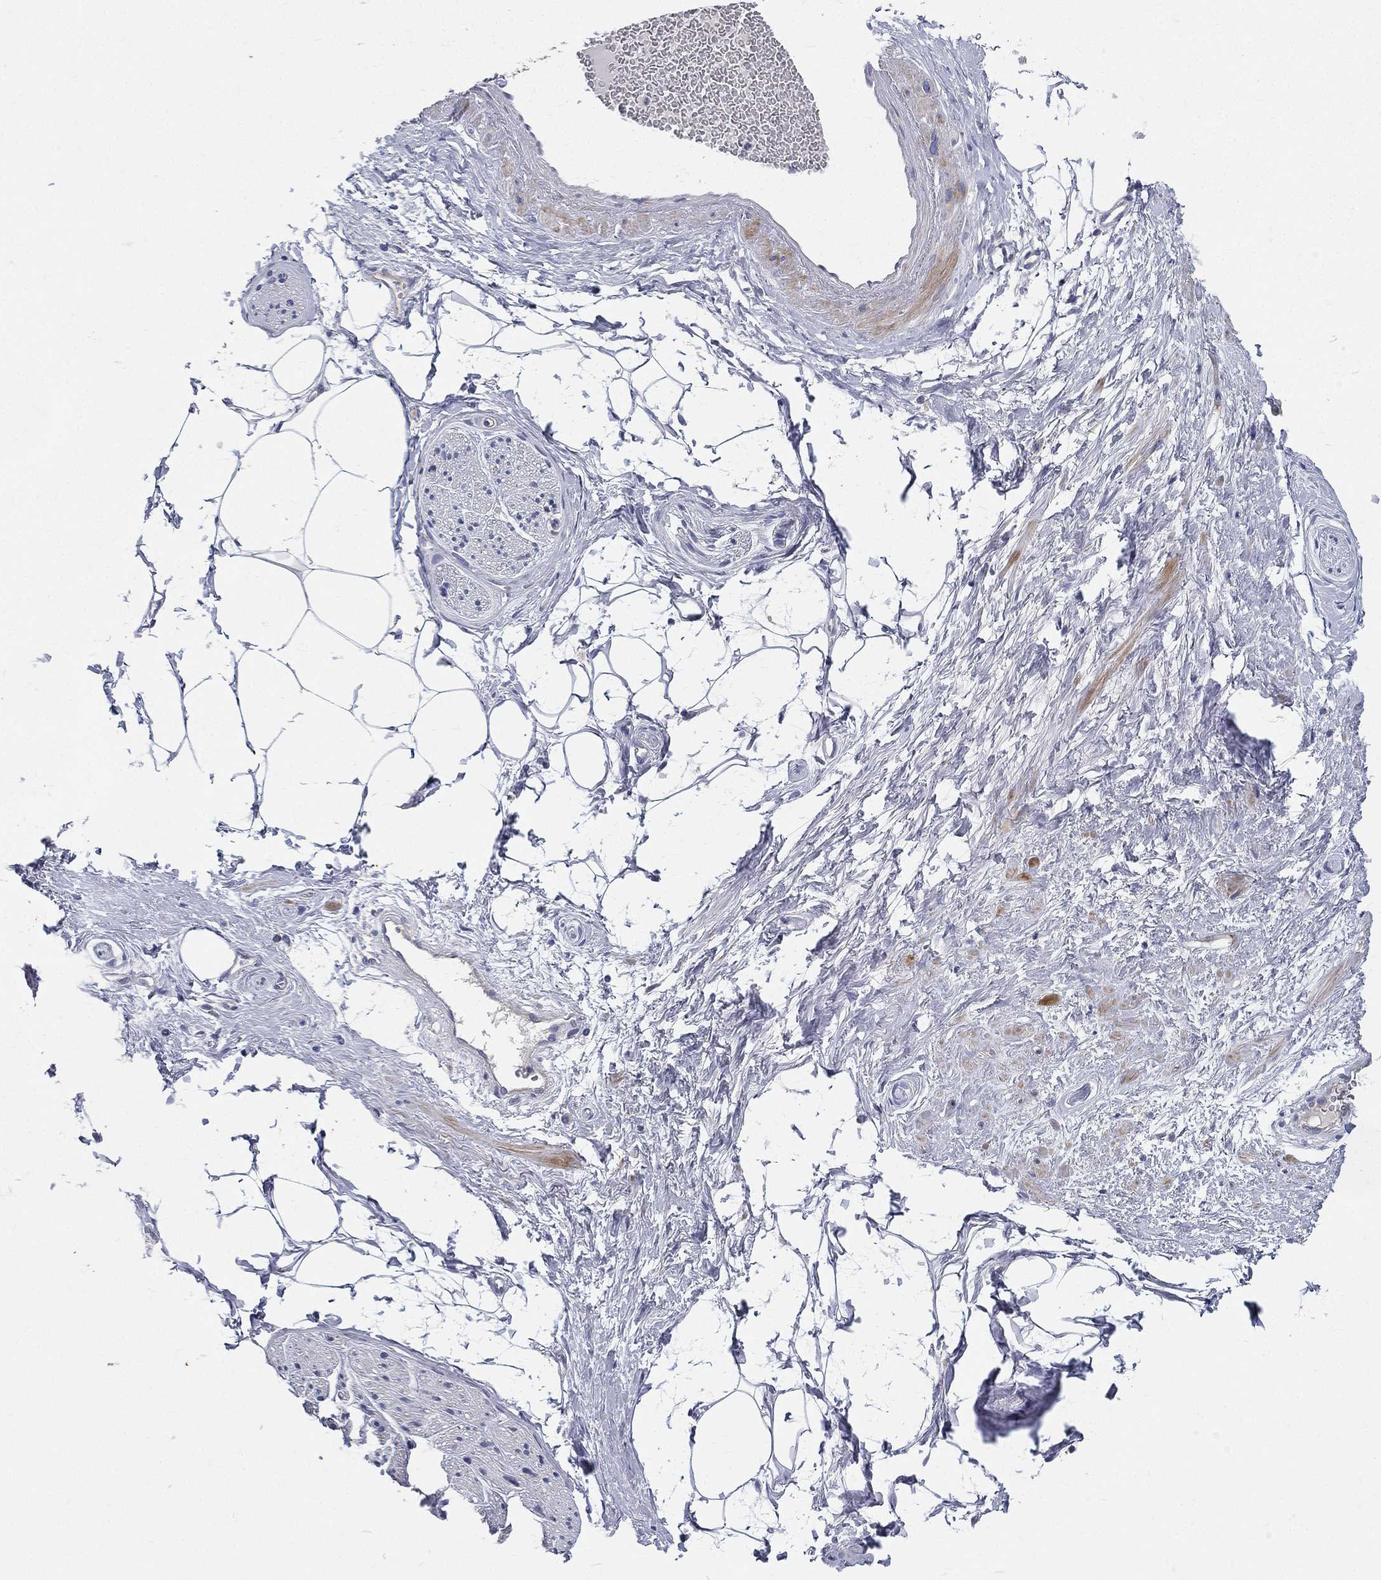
{"staining": {"intensity": "negative", "quantity": "none", "location": "none"}, "tissue": "adipose tissue", "cell_type": "Adipocytes", "image_type": "normal", "snomed": [{"axis": "morphology", "description": "Normal tissue, NOS"}, {"axis": "topography", "description": "Prostate"}, {"axis": "topography", "description": "Peripheral nerve tissue"}], "caption": "Normal adipose tissue was stained to show a protein in brown. There is no significant staining in adipocytes. (Brightfield microscopy of DAB immunohistochemistry at high magnification).", "gene": "PWWP3A", "patient": {"sex": "male", "age": 57}}